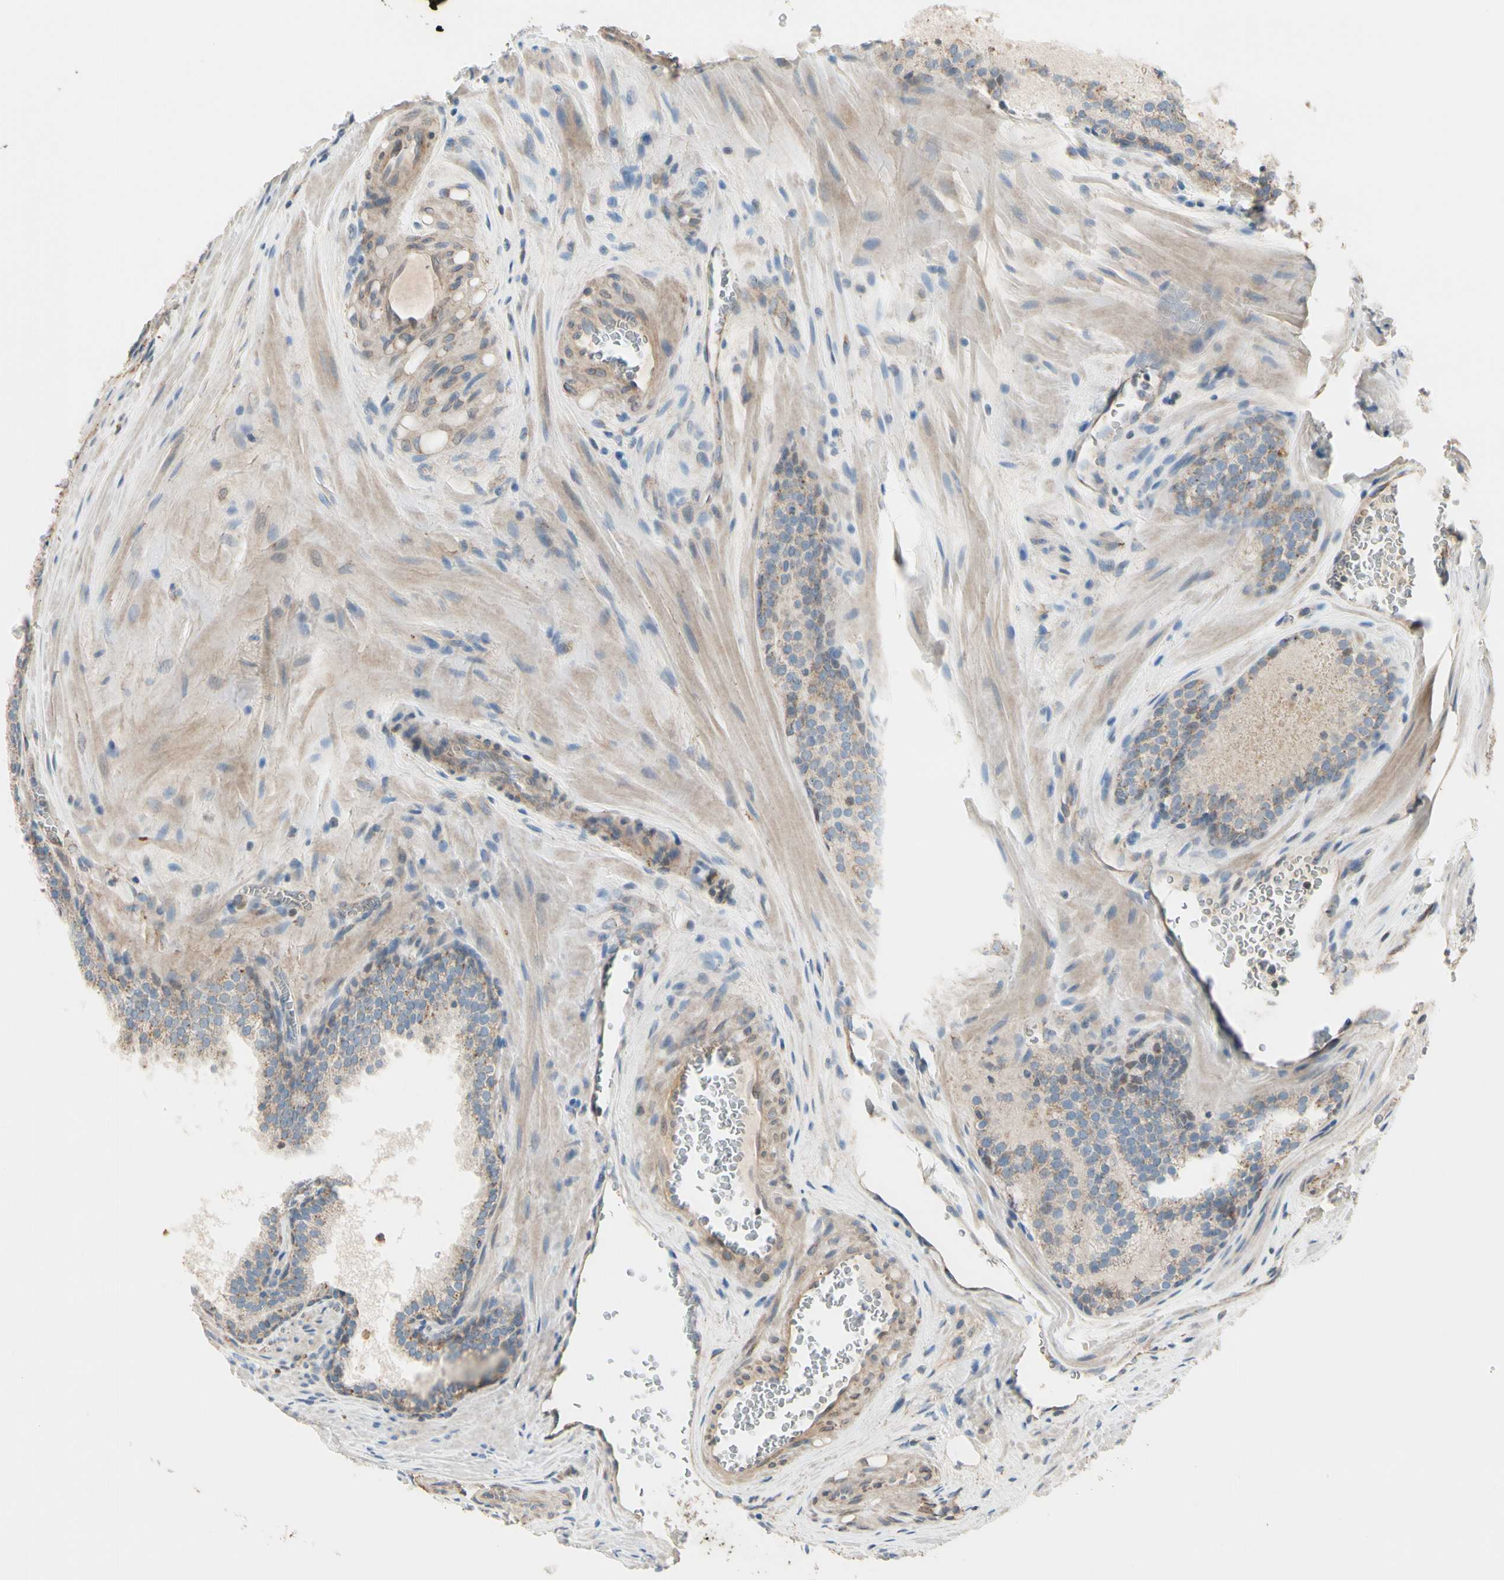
{"staining": {"intensity": "weak", "quantity": ">75%", "location": "cytoplasmic/membranous"}, "tissue": "prostate cancer", "cell_type": "Tumor cells", "image_type": "cancer", "snomed": [{"axis": "morphology", "description": "Adenocarcinoma, Low grade"}, {"axis": "topography", "description": "Prostate"}], "caption": "Immunohistochemical staining of low-grade adenocarcinoma (prostate) demonstrates low levels of weak cytoplasmic/membranous staining in approximately >75% of tumor cells. The staining was performed using DAB to visualize the protein expression in brown, while the nuclei were stained in blue with hematoxylin (Magnification: 20x).", "gene": "EPHA3", "patient": {"sex": "male", "age": 60}}